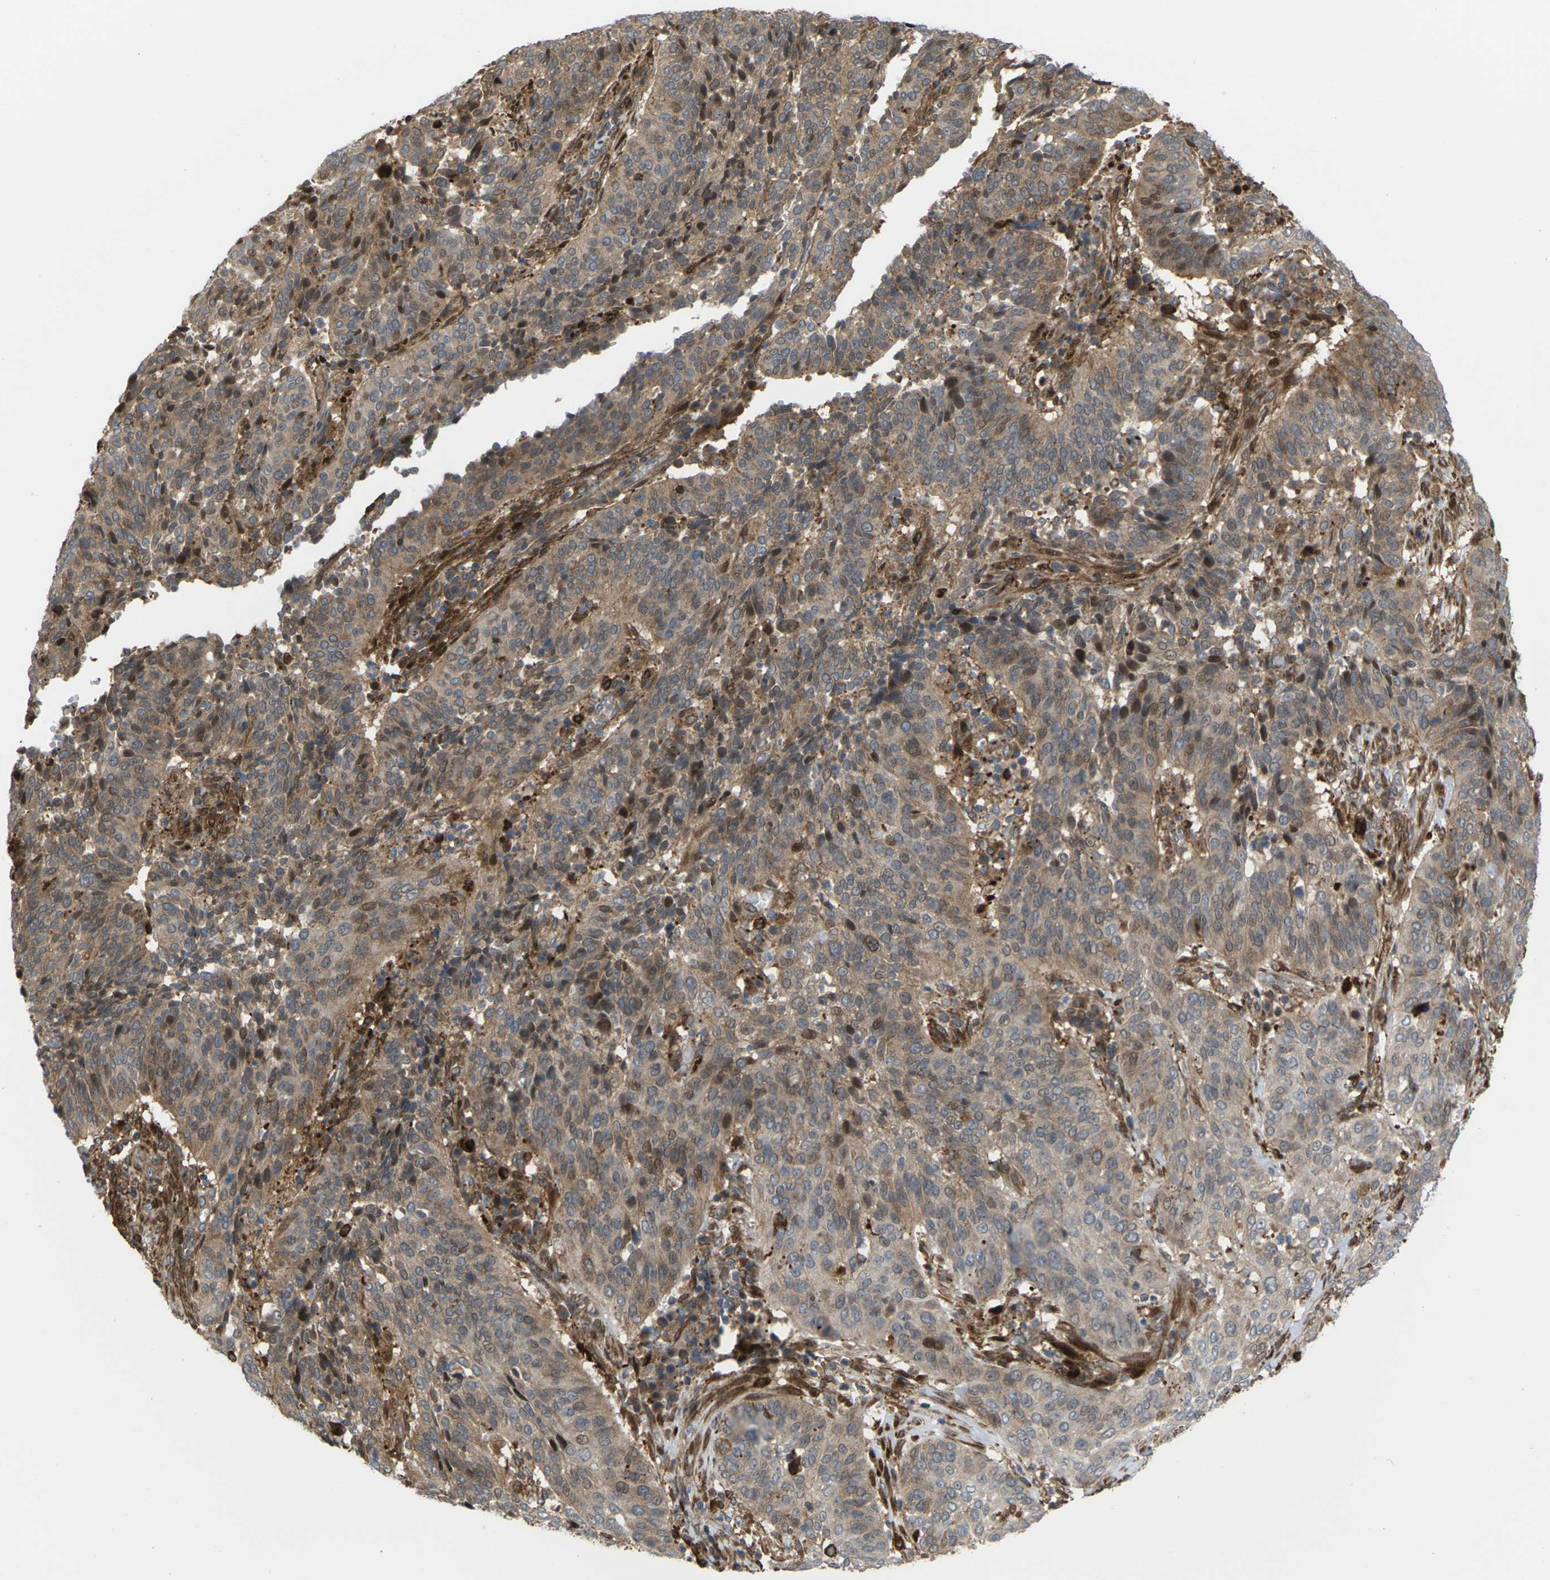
{"staining": {"intensity": "moderate", "quantity": ">75%", "location": "cytoplasmic/membranous,nuclear"}, "tissue": "cervical cancer", "cell_type": "Tumor cells", "image_type": "cancer", "snomed": [{"axis": "morphology", "description": "Normal tissue, NOS"}, {"axis": "morphology", "description": "Squamous cell carcinoma, NOS"}, {"axis": "topography", "description": "Cervix"}], "caption": "Human cervical squamous cell carcinoma stained with a protein marker displays moderate staining in tumor cells.", "gene": "ROBO1", "patient": {"sex": "female", "age": 39}}